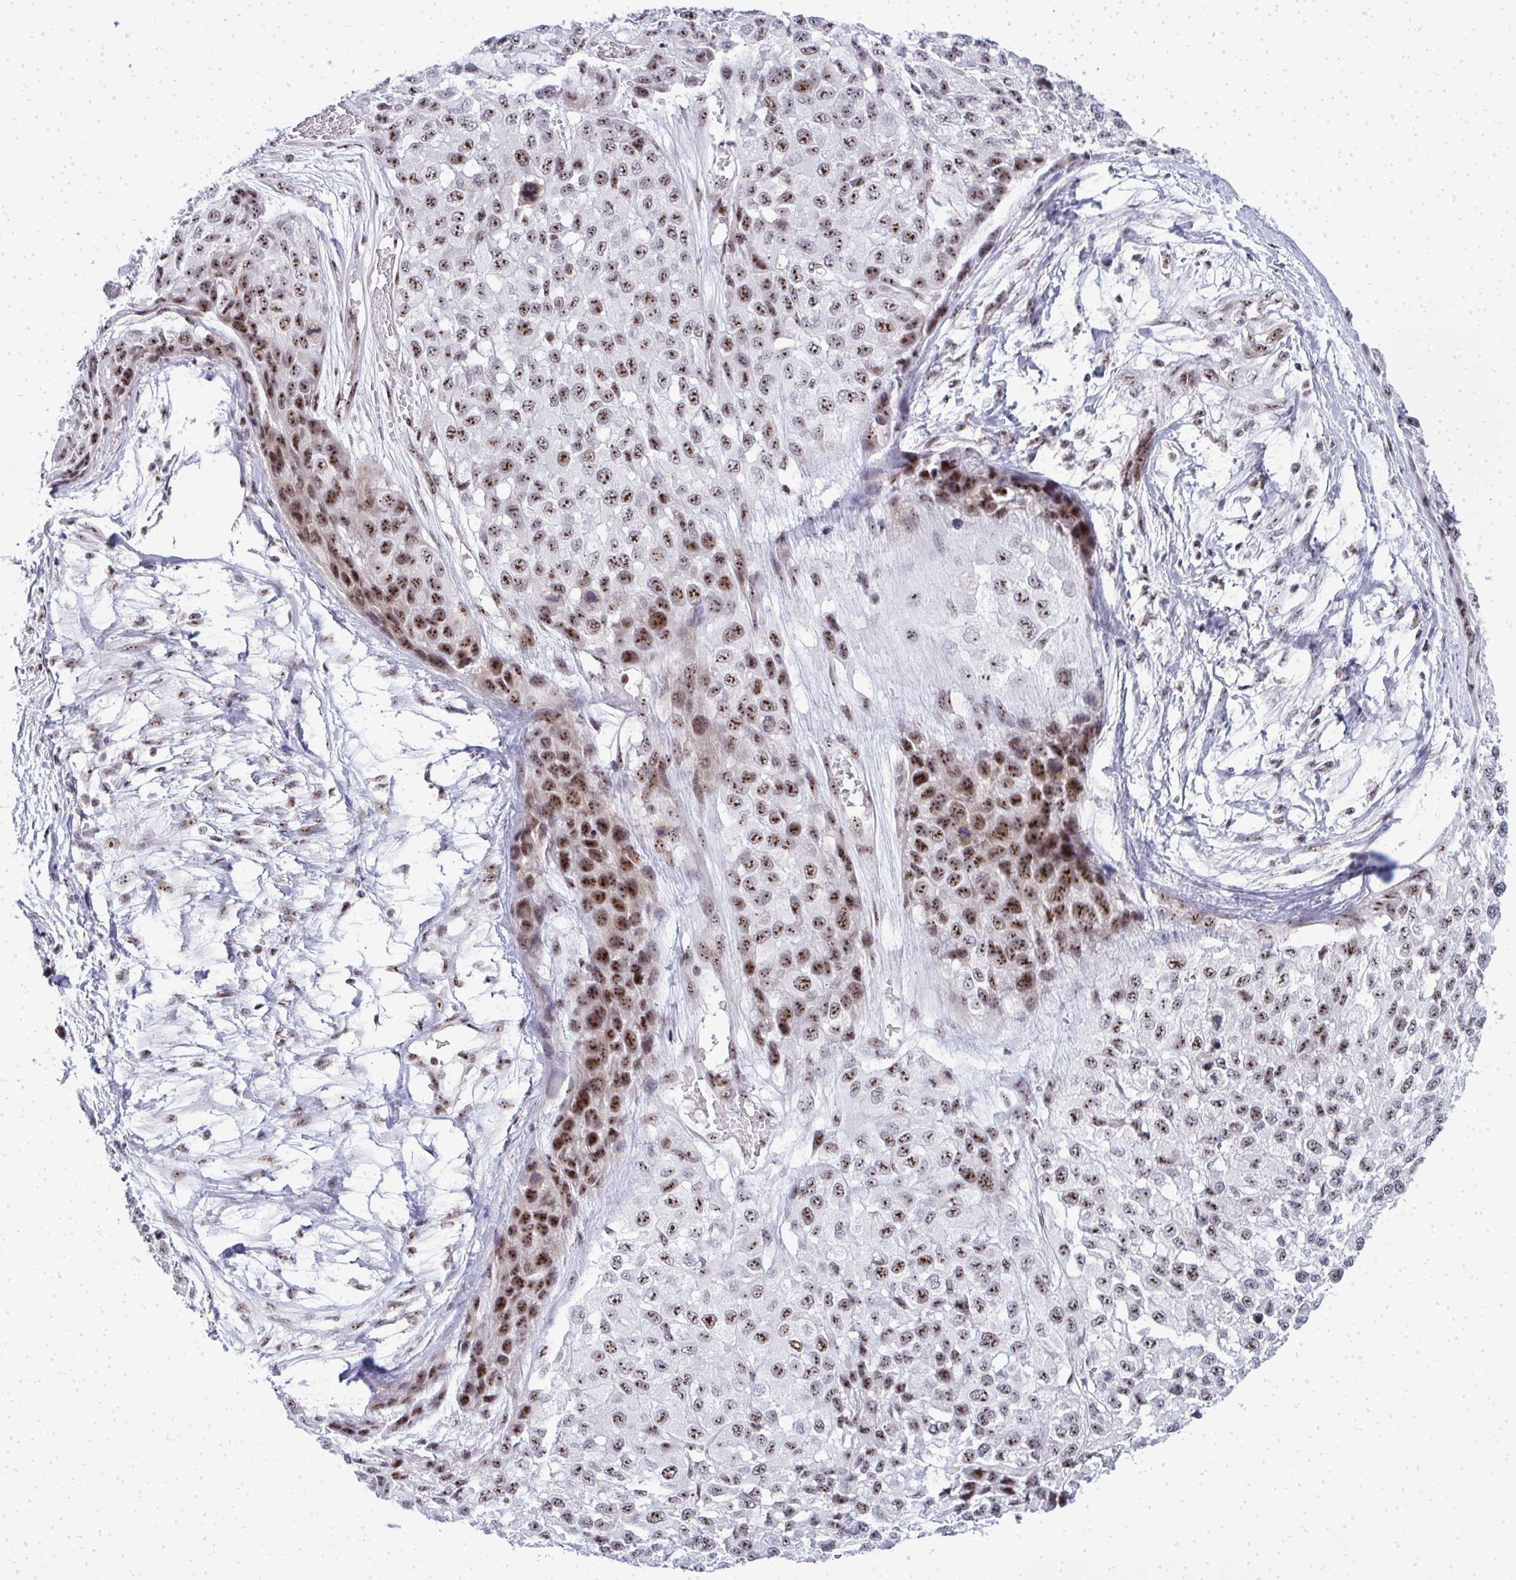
{"staining": {"intensity": "moderate", "quantity": ">75%", "location": "nuclear"}, "tissue": "melanoma", "cell_type": "Tumor cells", "image_type": "cancer", "snomed": [{"axis": "morphology", "description": "Malignant melanoma, NOS"}, {"axis": "topography", "description": "Skin"}], "caption": "Protein expression analysis of melanoma demonstrates moderate nuclear staining in approximately >75% of tumor cells. The protein of interest is shown in brown color, while the nuclei are stained blue.", "gene": "SIRT7", "patient": {"sex": "male", "age": 62}}